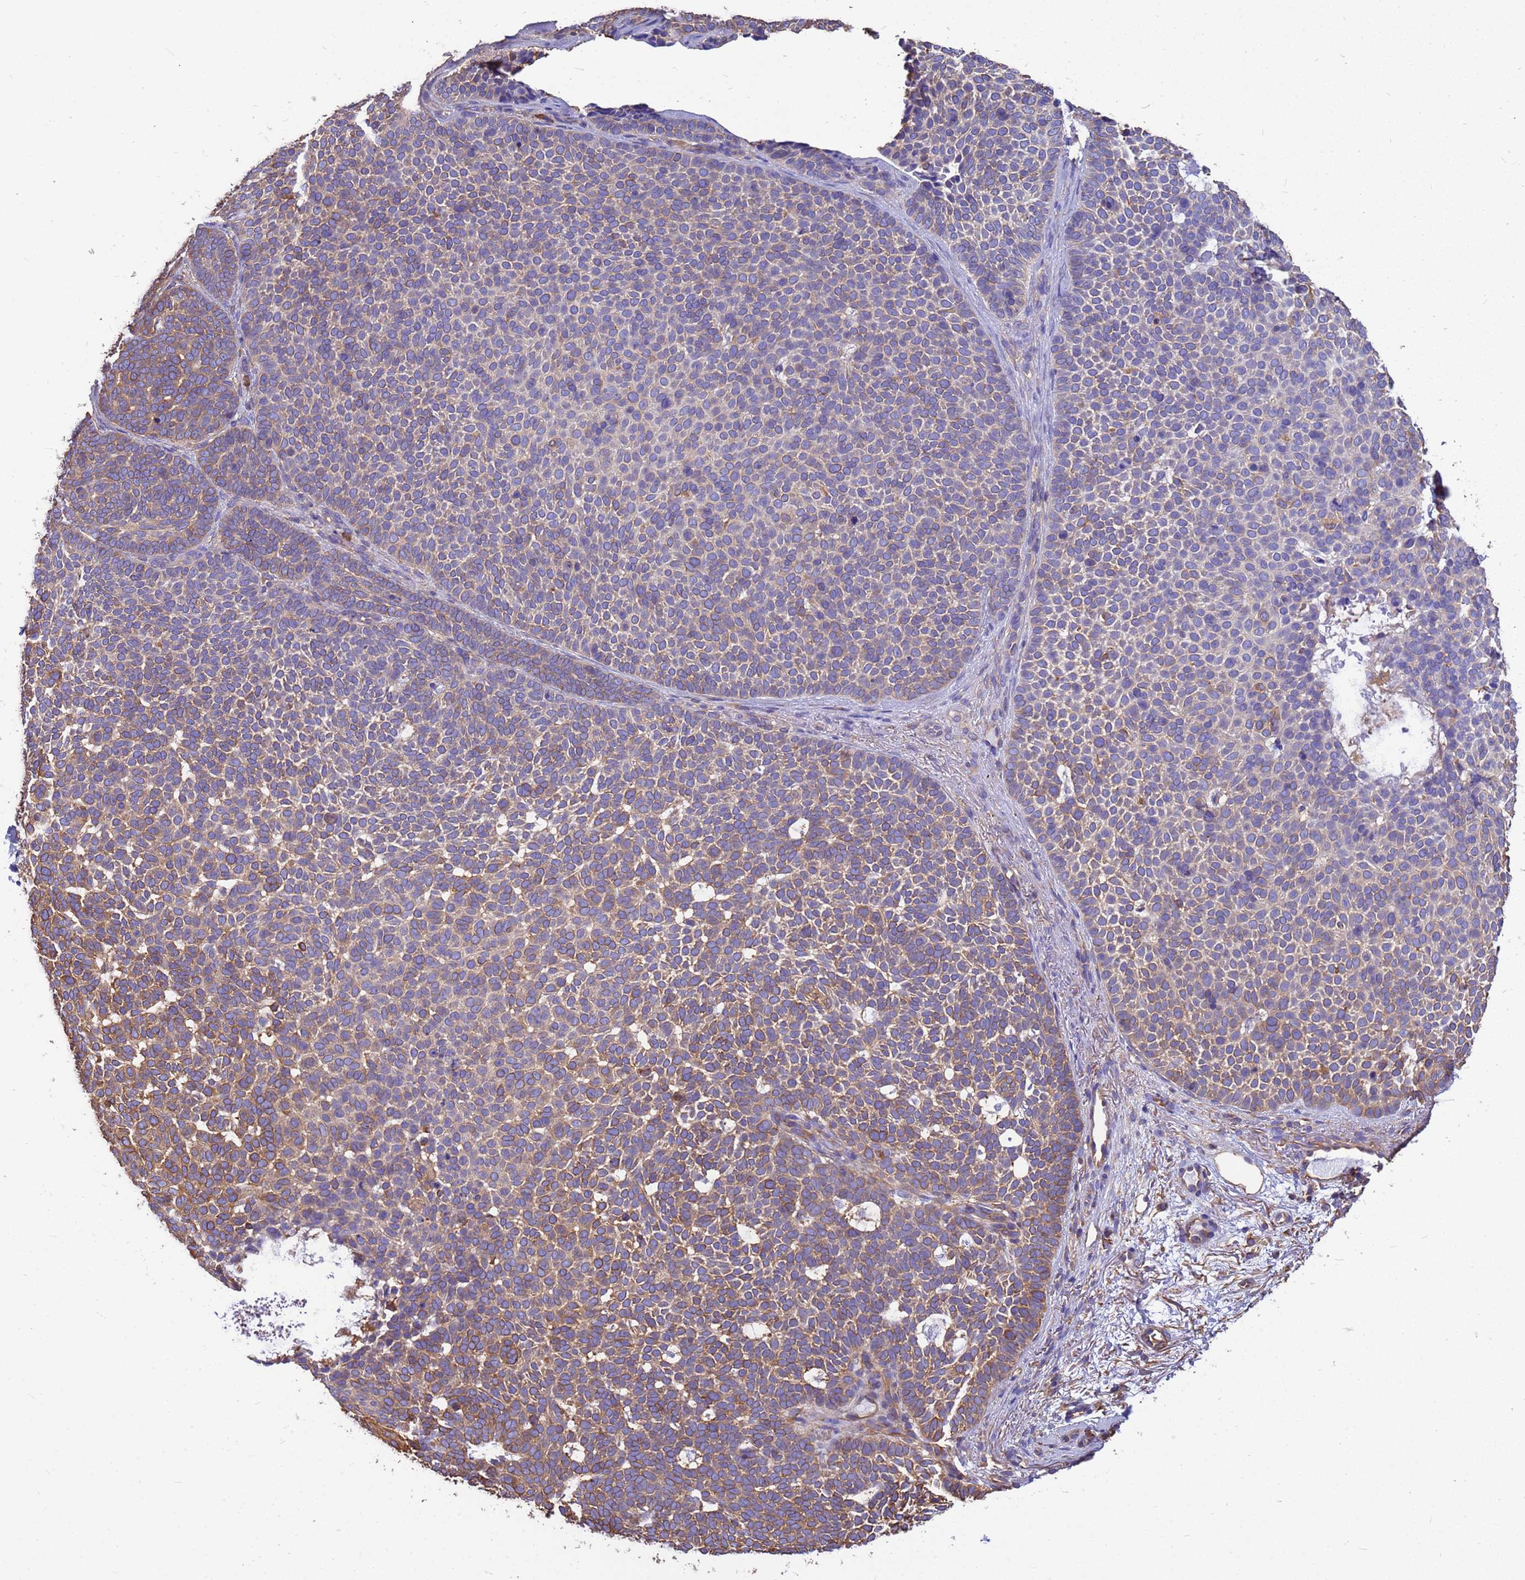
{"staining": {"intensity": "moderate", "quantity": "25%-75%", "location": "cytoplasmic/membranous"}, "tissue": "skin cancer", "cell_type": "Tumor cells", "image_type": "cancer", "snomed": [{"axis": "morphology", "description": "Basal cell carcinoma"}, {"axis": "topography", "description": "Skin"}], "caption": "This photomicrograph displays immunohistochemistry staining of basal cell carcinoma (skin), with medium moderate cytoplasmic/membranous expression in approximately 25%-75% of tumor cells.", "gene": "TUBB1", "patient": {"sex": "female", "age": 77}}